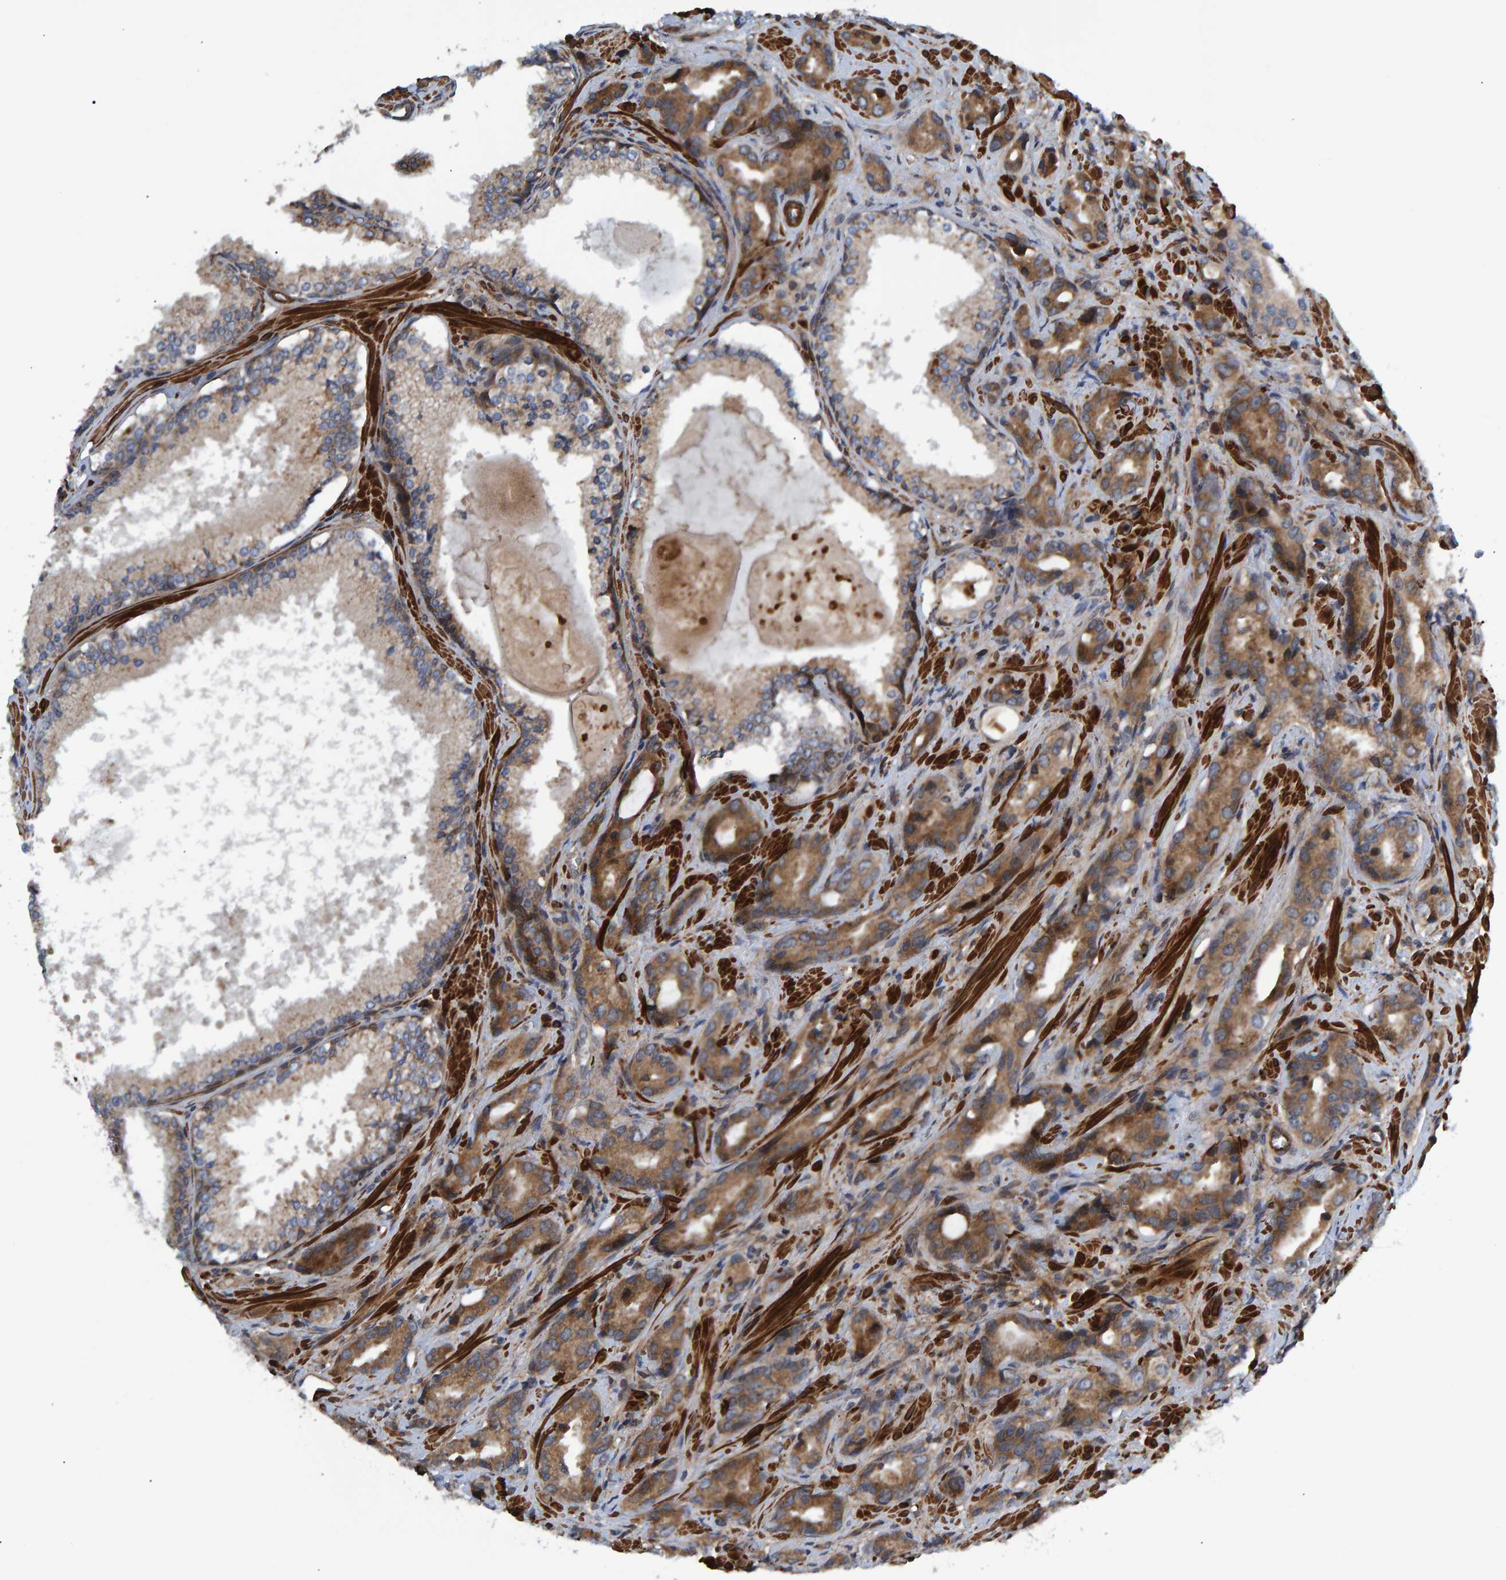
{"staining": {"intensity": "moderate", "quantity": ">75%", "location": "cytoplasmic/membranous"}, "tissue": "prostate cancer", "cell_type": "Tumor cells", "image_type": "cancer", "snomed": [{"axis": "morphology", "description": "Adenocarcinoma, High grade"}, {"axis": "topography", "description": "Prostate"}], "caption": "IHC photomicrograph of human adenocarcinoma (high-grade) (prostate) stained for a protein (brown), which exhibits medium levels of moderate cytoplasmic/membranous staining in about >75% of tumor cells.", "gene": "ATP6V1H", "patient": {"sex": "male", "age": 63}}